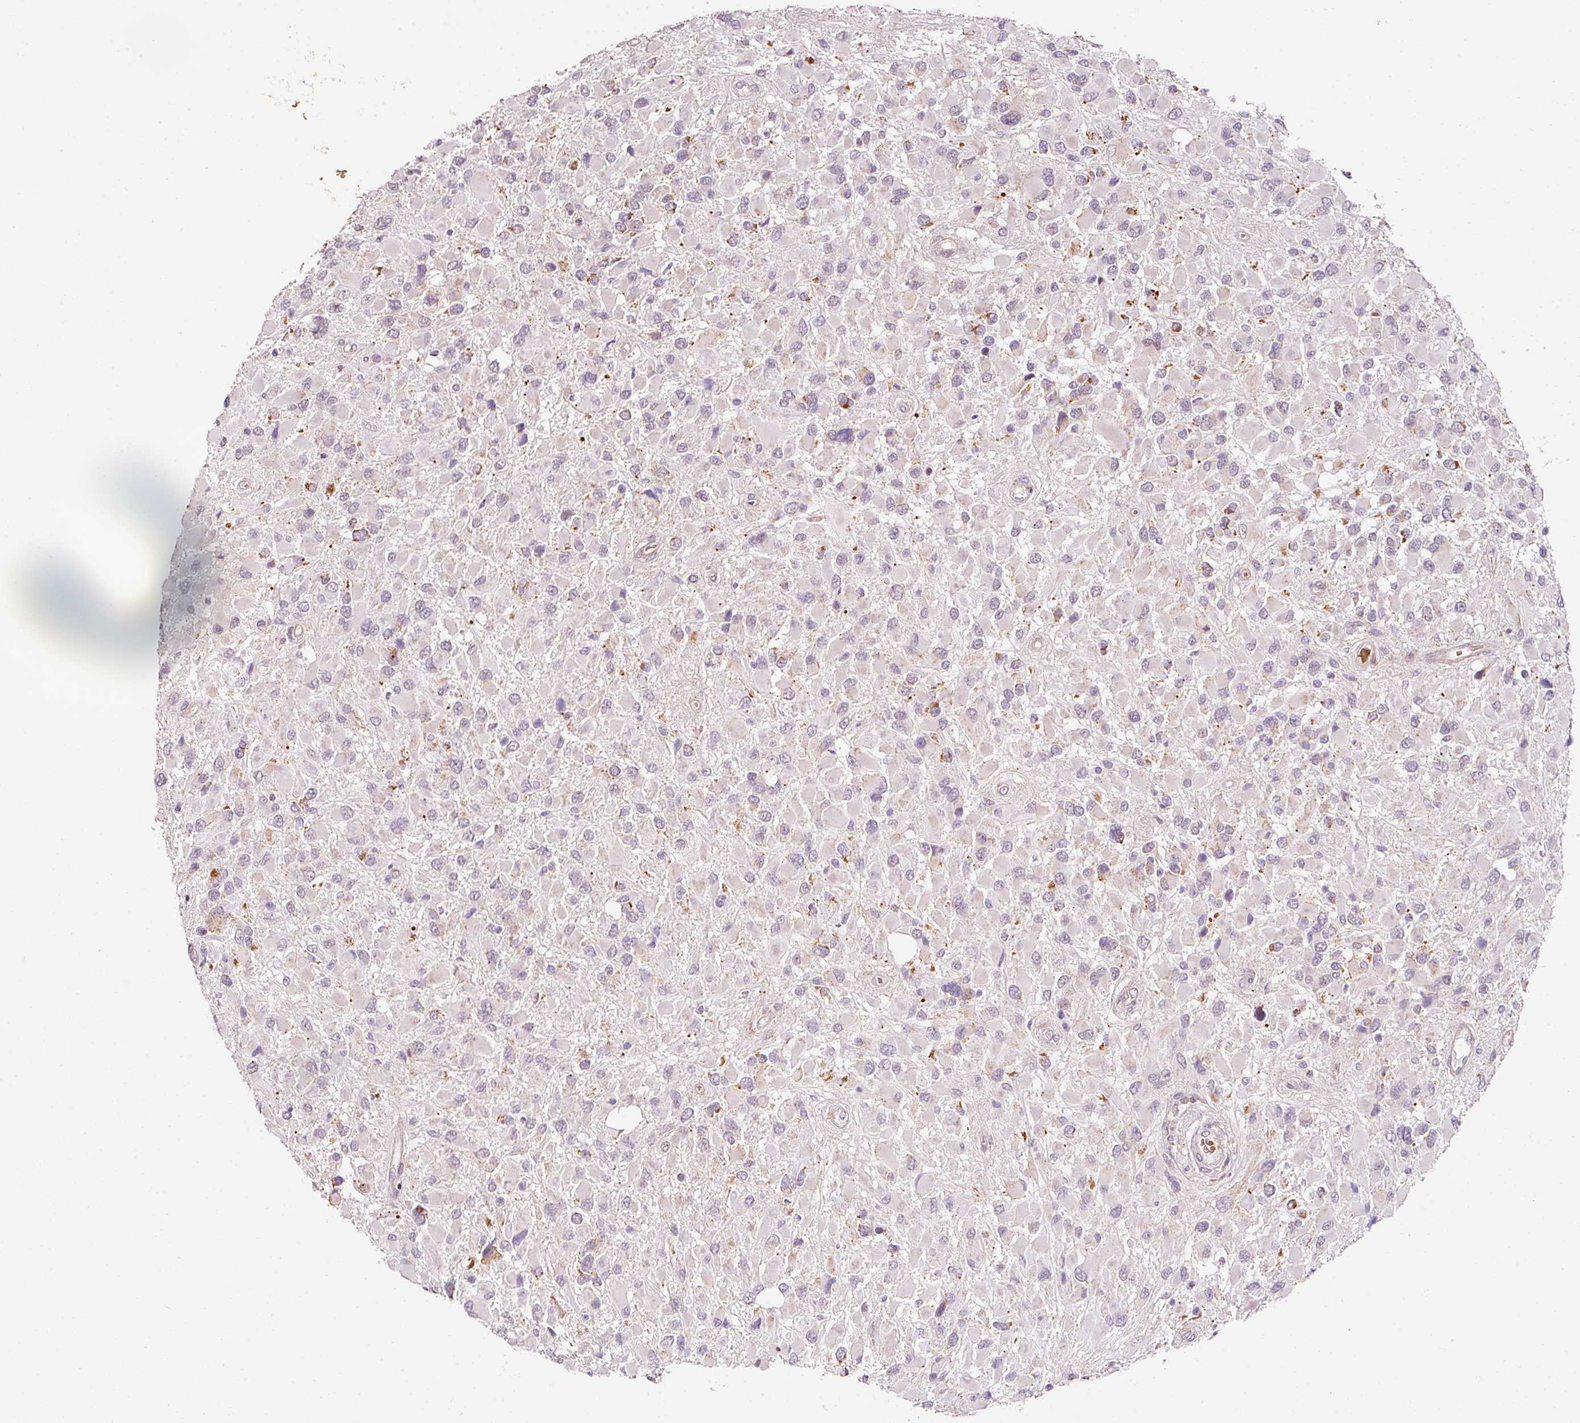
{"staining": {"intensity": "negative", "quantity": "none", "location": "none"}, "tissue": "glioma", "cell_type": "Tumor cells", "image_type": "cancer", "snomed": [{"axis": "morphology", "description": "Glioma, malignant, High grade"}, {"axis": "topography", "description": "Brain"}], "caption": "A high-resolution image shows immunohistochemistry (IHC) staining of malignant glioma (high-grade), which displays no significant expression in tumor cells. Brightfield microscopy of immunohistochemistry stained with DAB (3,3'-diaminobenzidine) (brown) and hematoxylin (blue), captured at high magnification.", "gene": "ZNF460", "patient": {"sex": "male", "age": 53}}